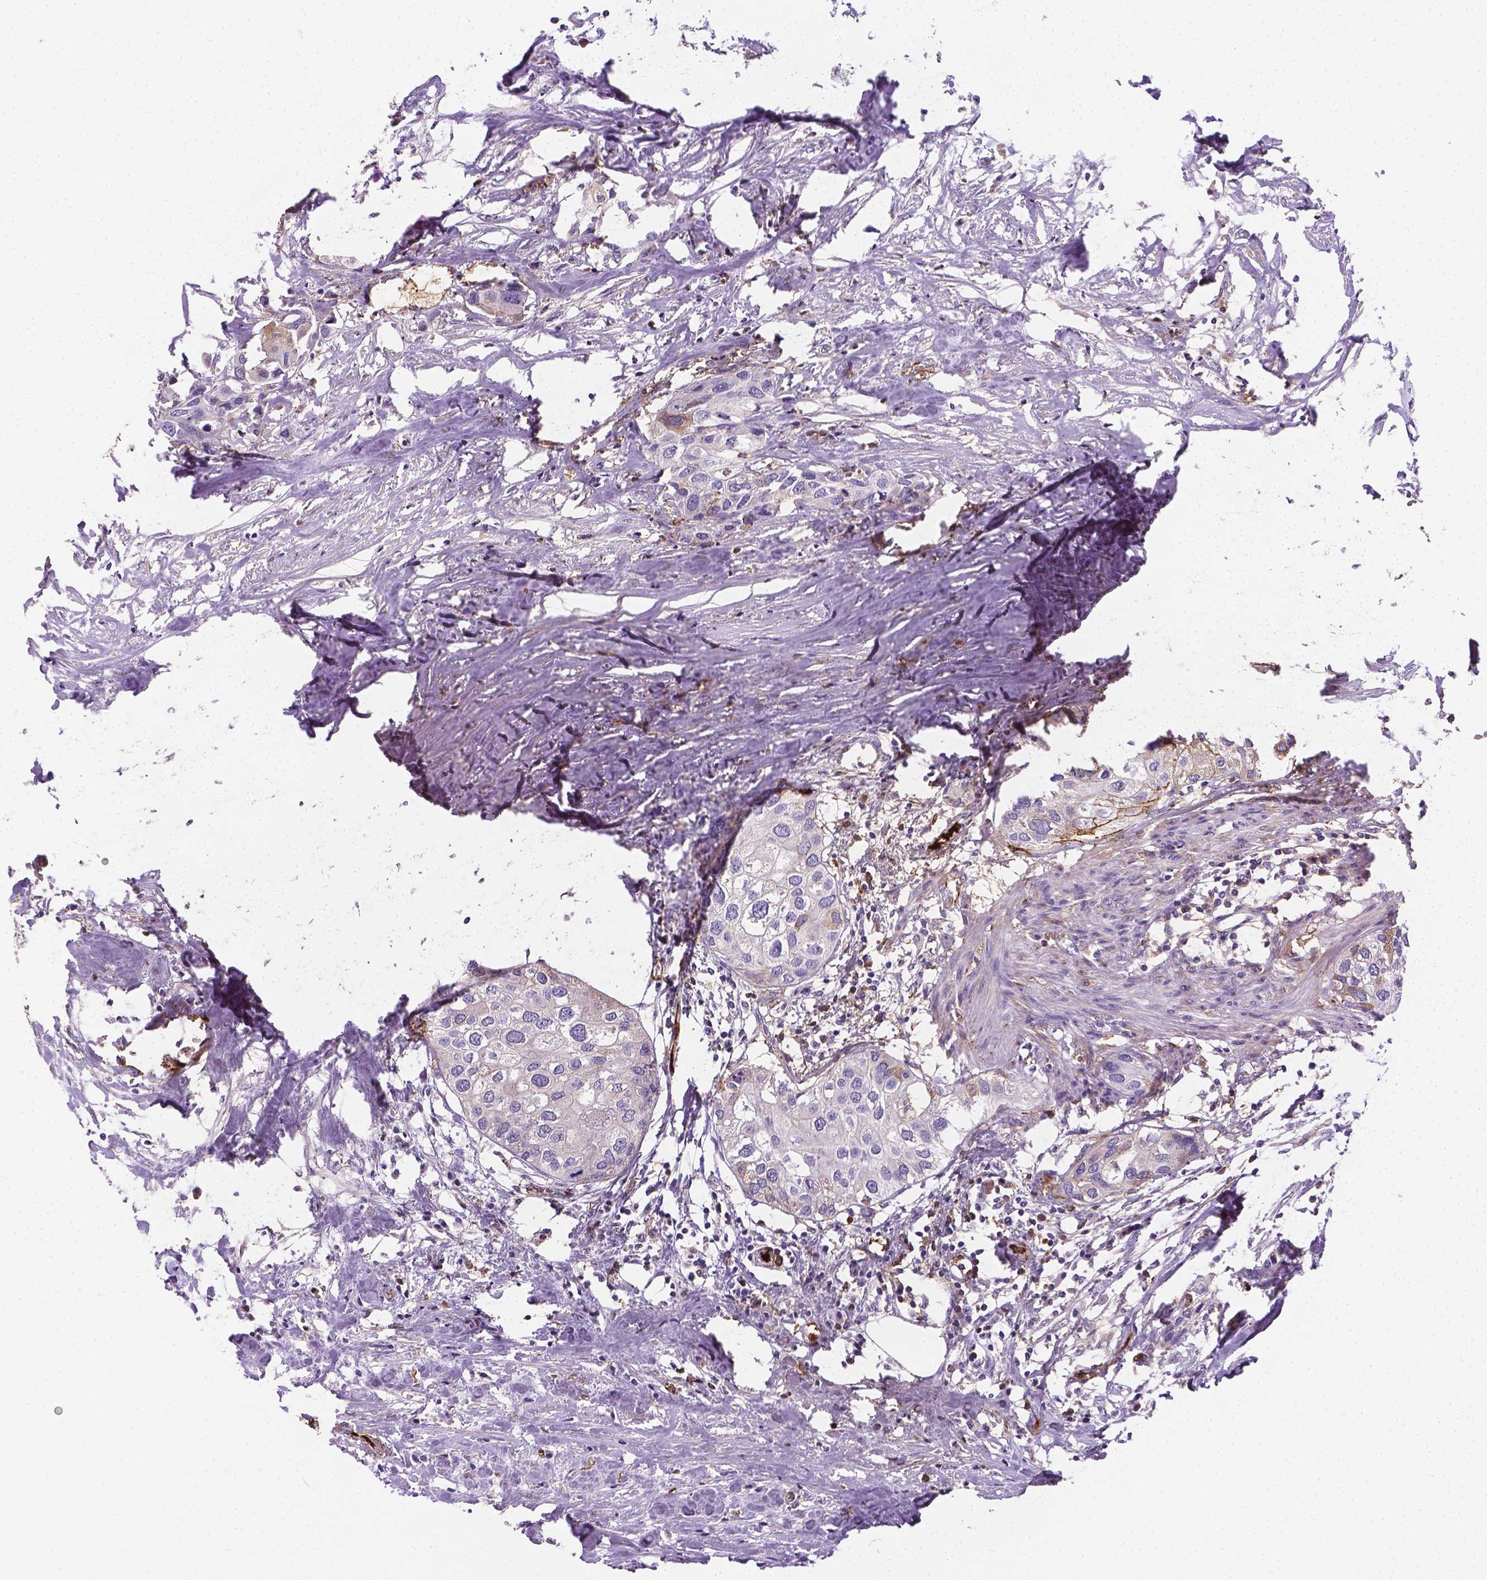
{"staining": {"intensity": "moderate", "quantity": "<25%", "location": "cytoplasmic/membranous"}, "tissue": "urothelial cancer", "cell_type": "Tumor cells", "image_type": "cancer", "snomed": [{"axis": "morphology", "description": "Urothelial carcinoma, High grade"}, {"axis": "topography", "description": "Urinary bladder"}], "caption": "Human urothelial carcinoma (high-grade) stained with a protein marker exhibits moderate staining in tumor cells.", "gene": "APOE", "patient": {"sex": "male", "age": 64}}